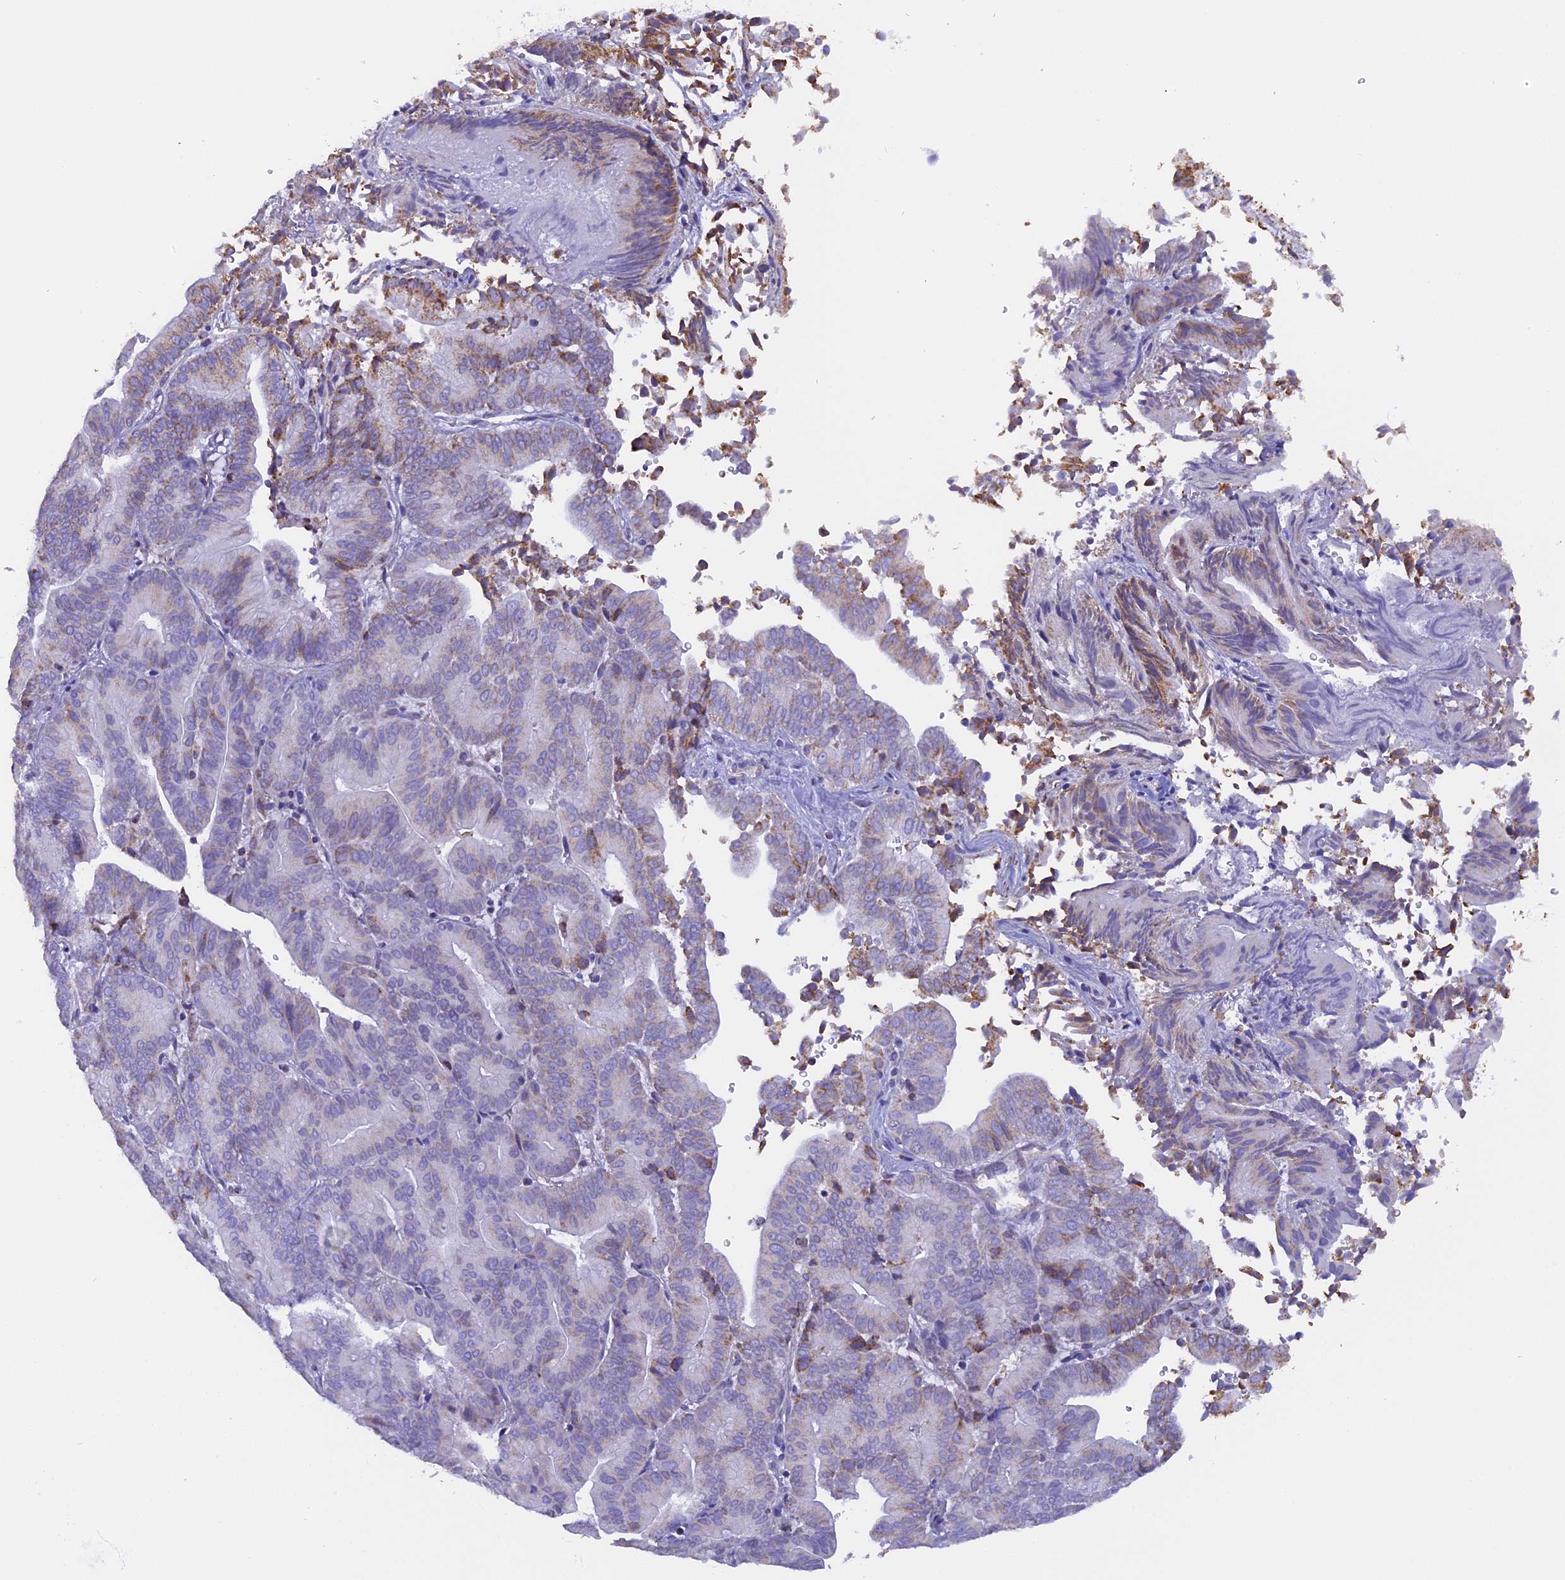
{"staining": {"intensity": "moderate", "quantity": "<25%", "location": "cytoplasmic/membranous"}, "tissue": "liver cancer", "cell_type": "Tumor cells", "image_type": "cancer", "snomed": [{"axis": "morphology", "description": "Cholangiocarcinoma"}, {"axis": "topography", "description": "Liver"}], "caption": "About <25% of tumor cells in human liver cholangiocarcinoma demonstrate moderate cytoplasmic/membranous protein positivity as visualized by brown immunohistochemical staining.", "gene": "KCNG1", "patient": {"sex": "female", "age": 75}}